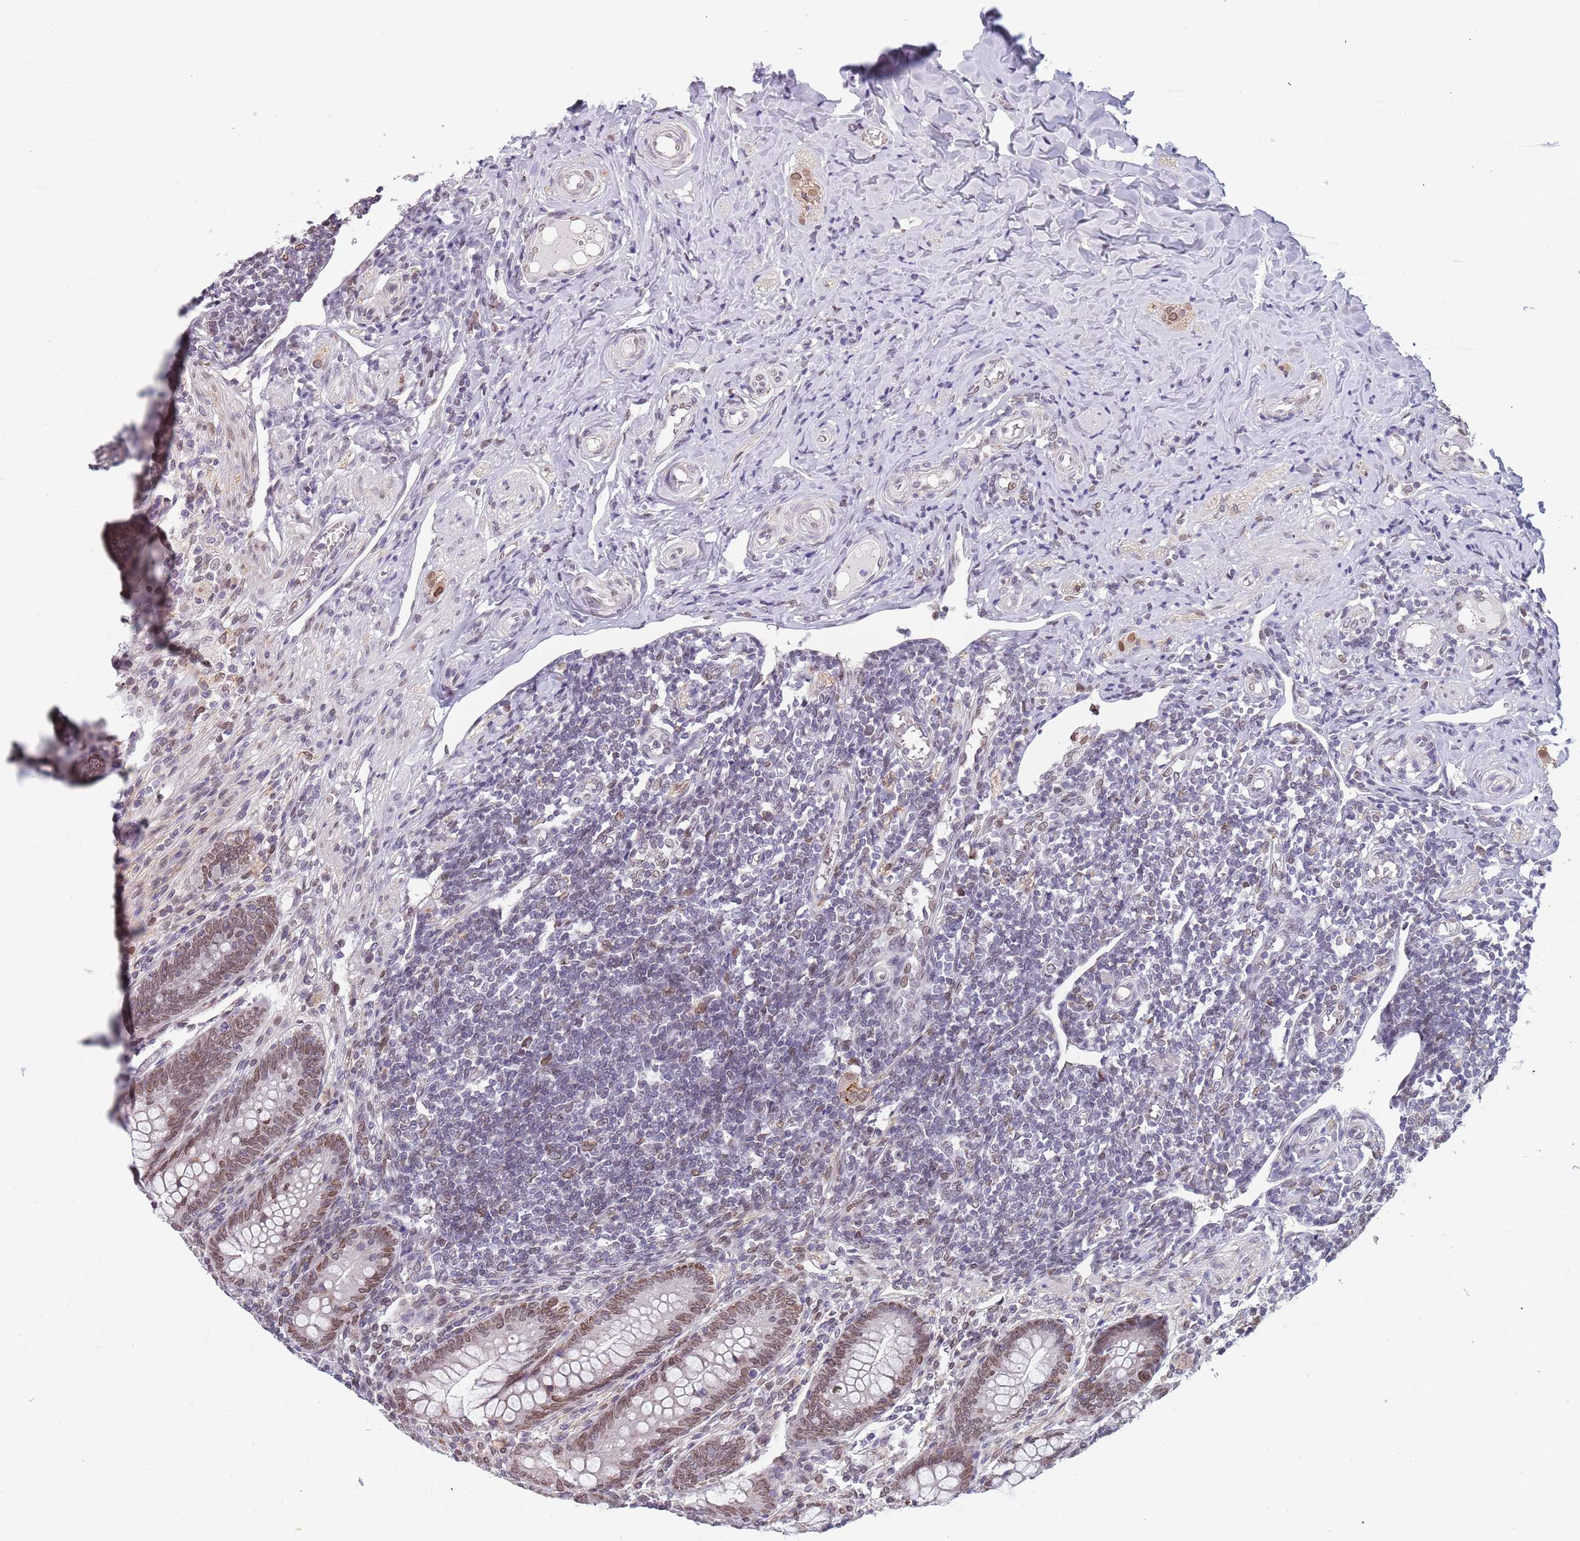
{"staining": {"intensity": "moderate", "quantity": ">75%", "location": "cytoplasmic/membranous,nuclear"}, "tissue": "appendix", "cell_type": "Glandular cells", "image_type": "normal", "snomed": [{"axis": "morphology", "description": "Normal tissue, NOS"}, {"axis": "topography", "description": "Appendix"}], "caption": "A brown stain labels moderate cytoplasmic/membranous,nuclear staining of a protein in glandular cells of normal appendix.", "gene": "KLHDC2", "patient": {"sex": "female", "age": 33}}